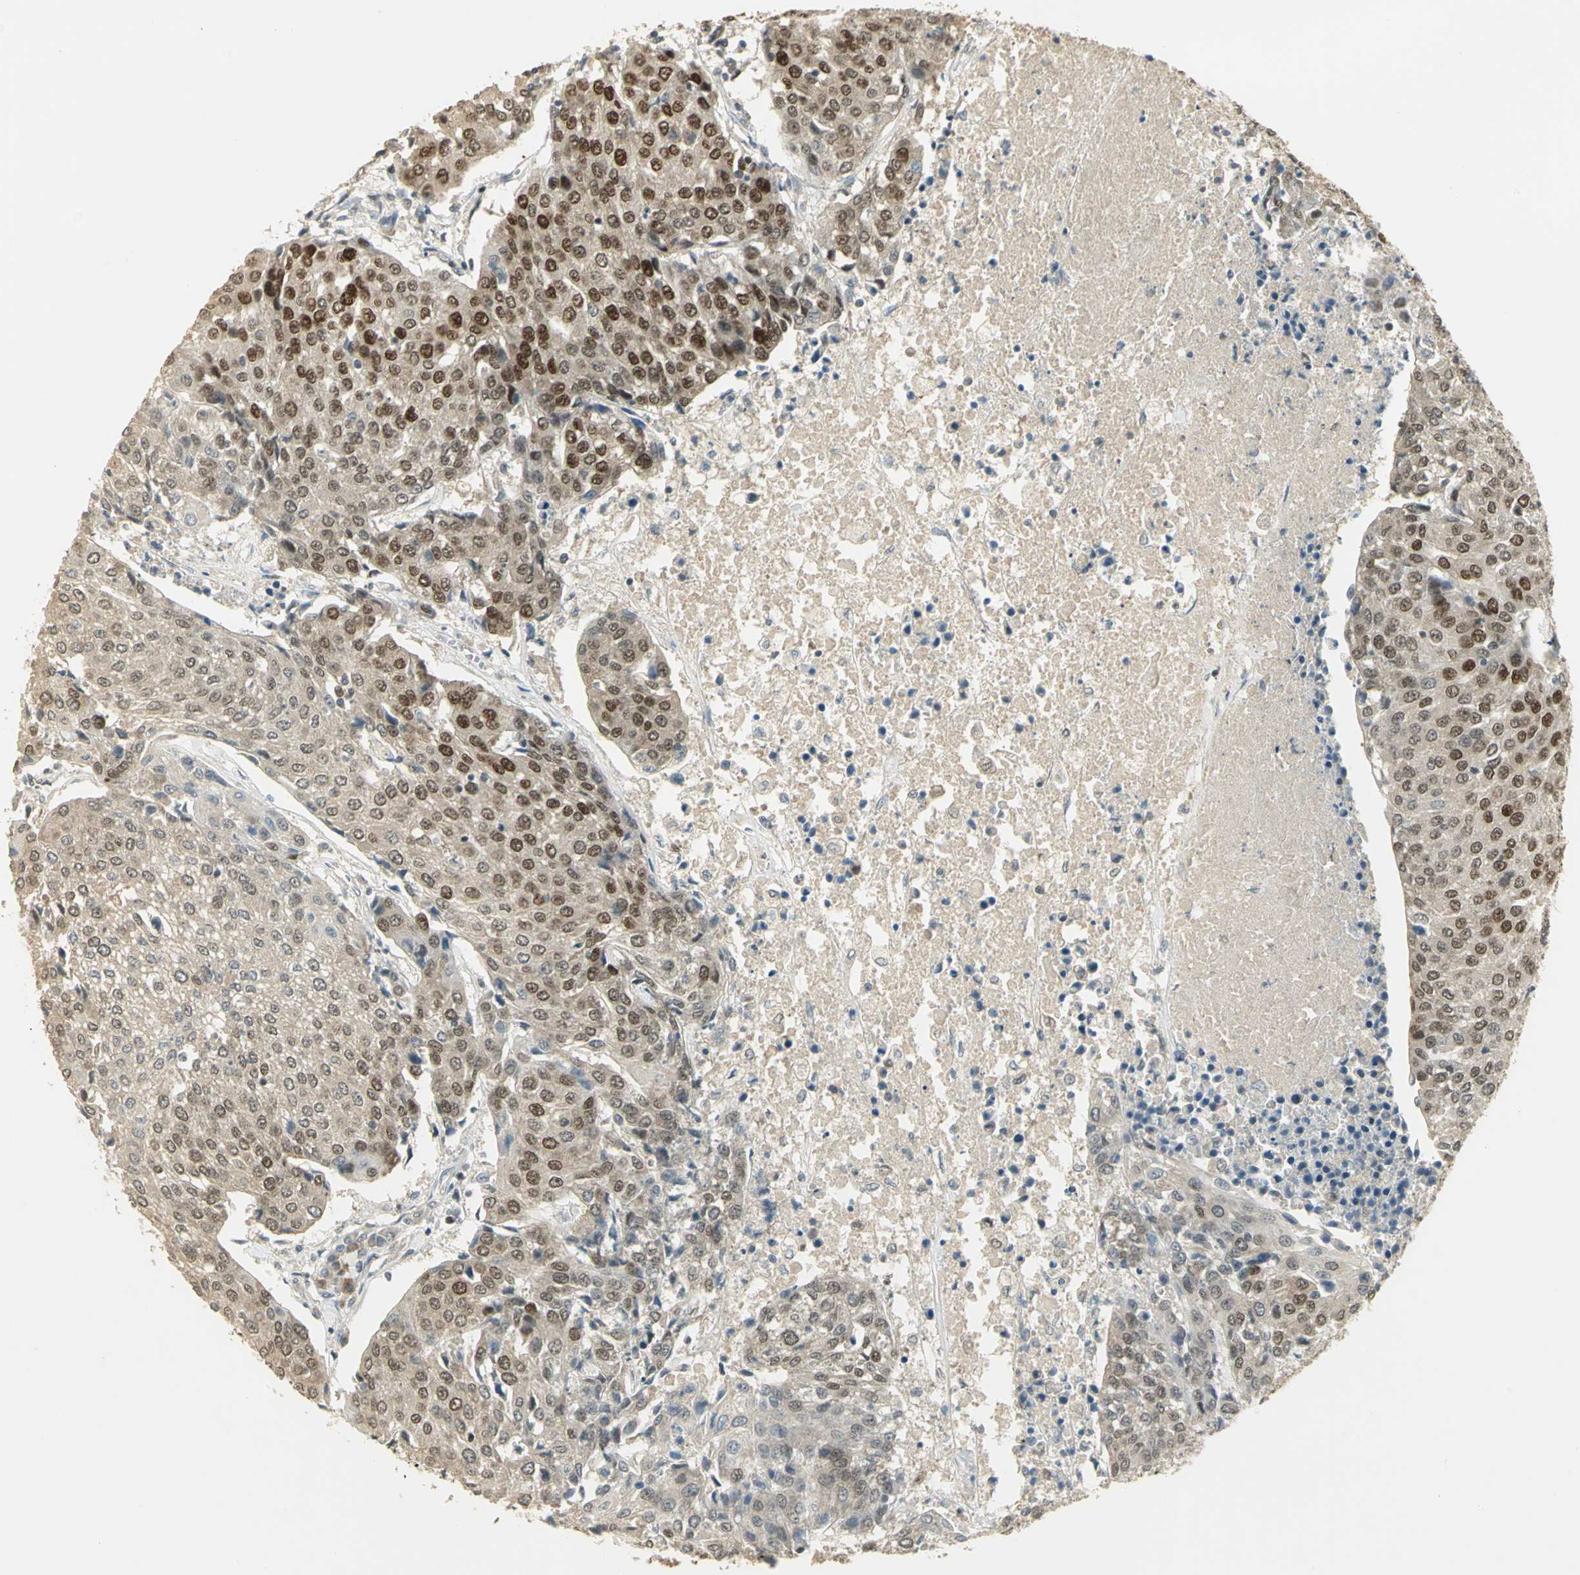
{"staining": {"intensity": "strong", "quantity": "<25%", "location": "nuclear"}, "tissue": "urothelial cancer", "cell_type": "Tumor cells", "image_type": "cancer", "snomed": [{"axis": "morphology", "description": "Urothelial carcinoma, High grade"}, {"axis": "topography", "description": "Urinary bladder"}], "caption": "Immunohistochemistry staining of high-grade urothelial carcinoma, which shows medium levels of strong nuclear expression in approximately <25% of tumor cells indicating strong nuclear protein positivity. The staining was performed using DAB (brown) for protein detection and nuclei were counterstained in hematoxylin (blue).", "gene": "AK6", "patient": {"sex": "female", "age": 85}}